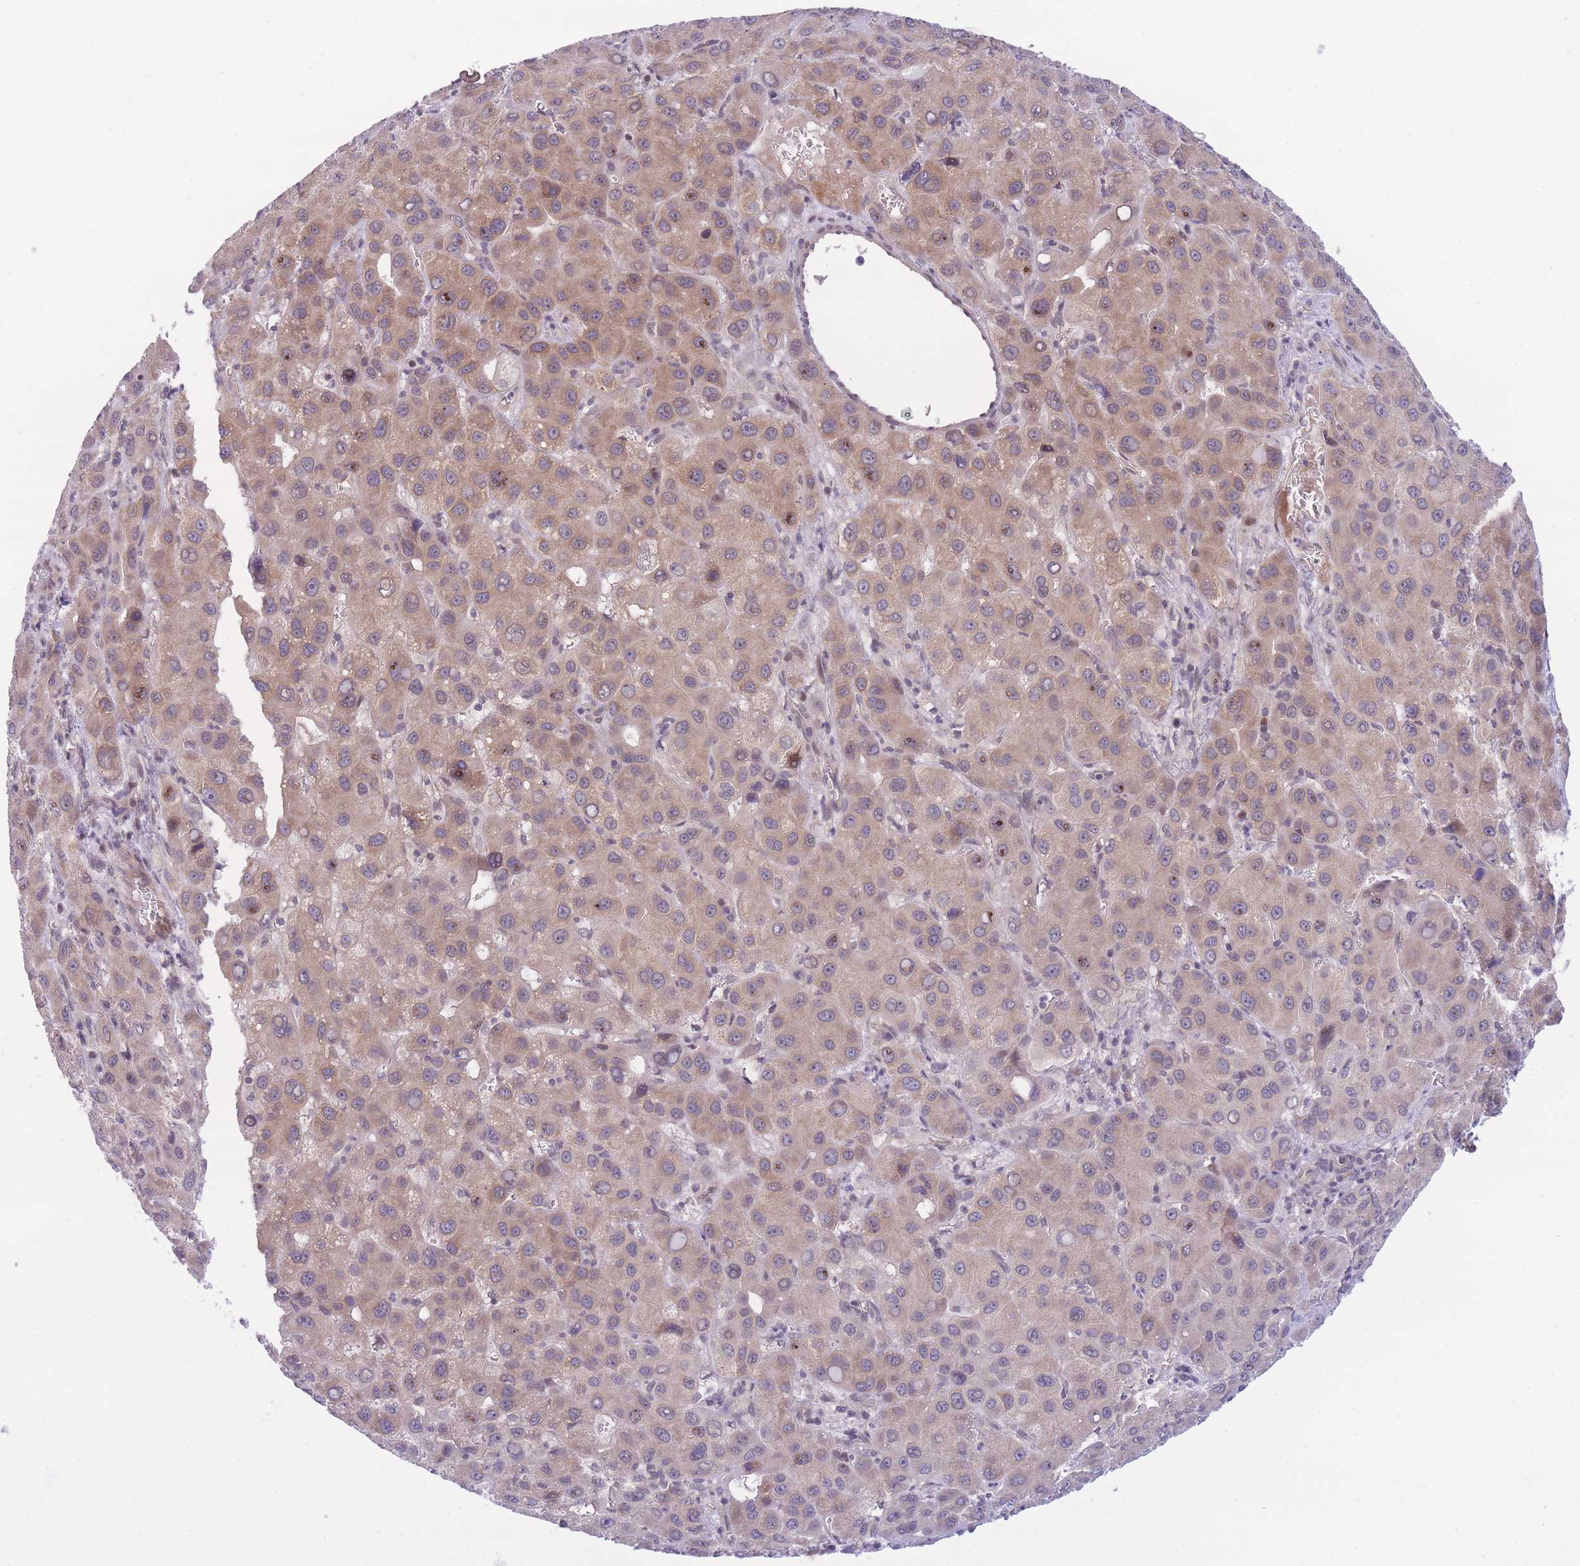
{"staining": {"intensity": "moderate", "quantity": "25%-75%", "location": "cytoplasmic/membranous"}, "tissue": "liver cancer", "cell_type": "Tumor cells", "image_type": "cancer", "snomed": [{"axis": "morphology", "description": "Carcinoma, Hepatocellular, NOS"}, {"axis": "topography", "description": "Liver"}], "caption": "Tumor cells display medium levels of moderate cytoplasmic/membranous staining in about 25%-75% of cells in human liver cancer (hepatocellular carcinoma).", "gene": "CDC25B", "patient": {"sex": "male", "age": 55}}